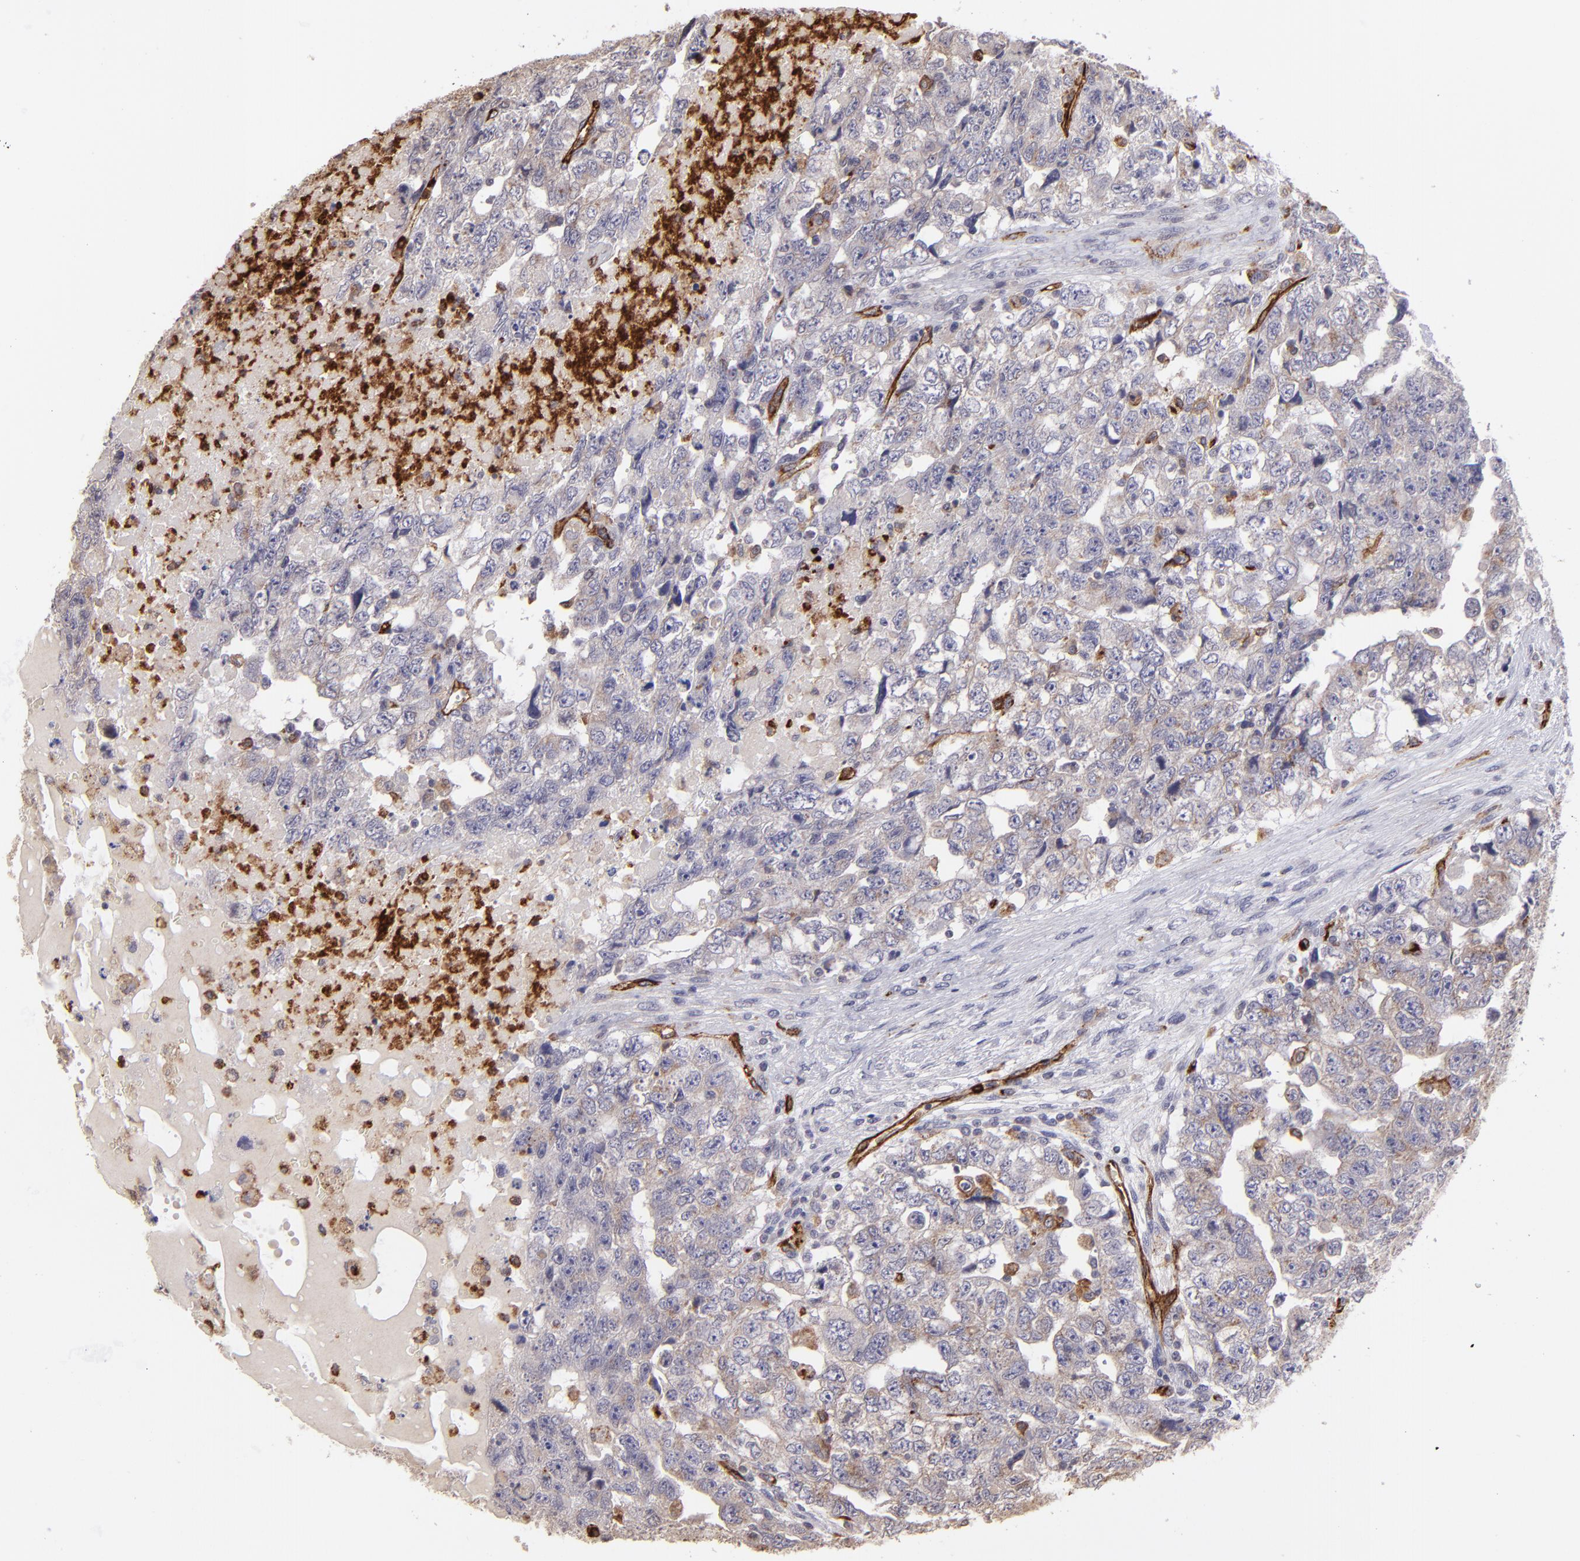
{"staining": {"intensity": "negative", "quantity": "none", "location": "none"}, "tissue": "testis cancer", "cell_type": "Tumor cells", "image_type": "cancer", "snomed": [{"axis": "morphology", "description": "Carcinoma, Embryonal, NOS"}, {"axis": "topography", "description": "Testis"}], "caption": "Testis embryonal carcinoma was stained to show a protein in brown. There is no significant positivity in tumor cells.", "gene": "DYSF", "patient": {"sex": "male", "age": 36}}